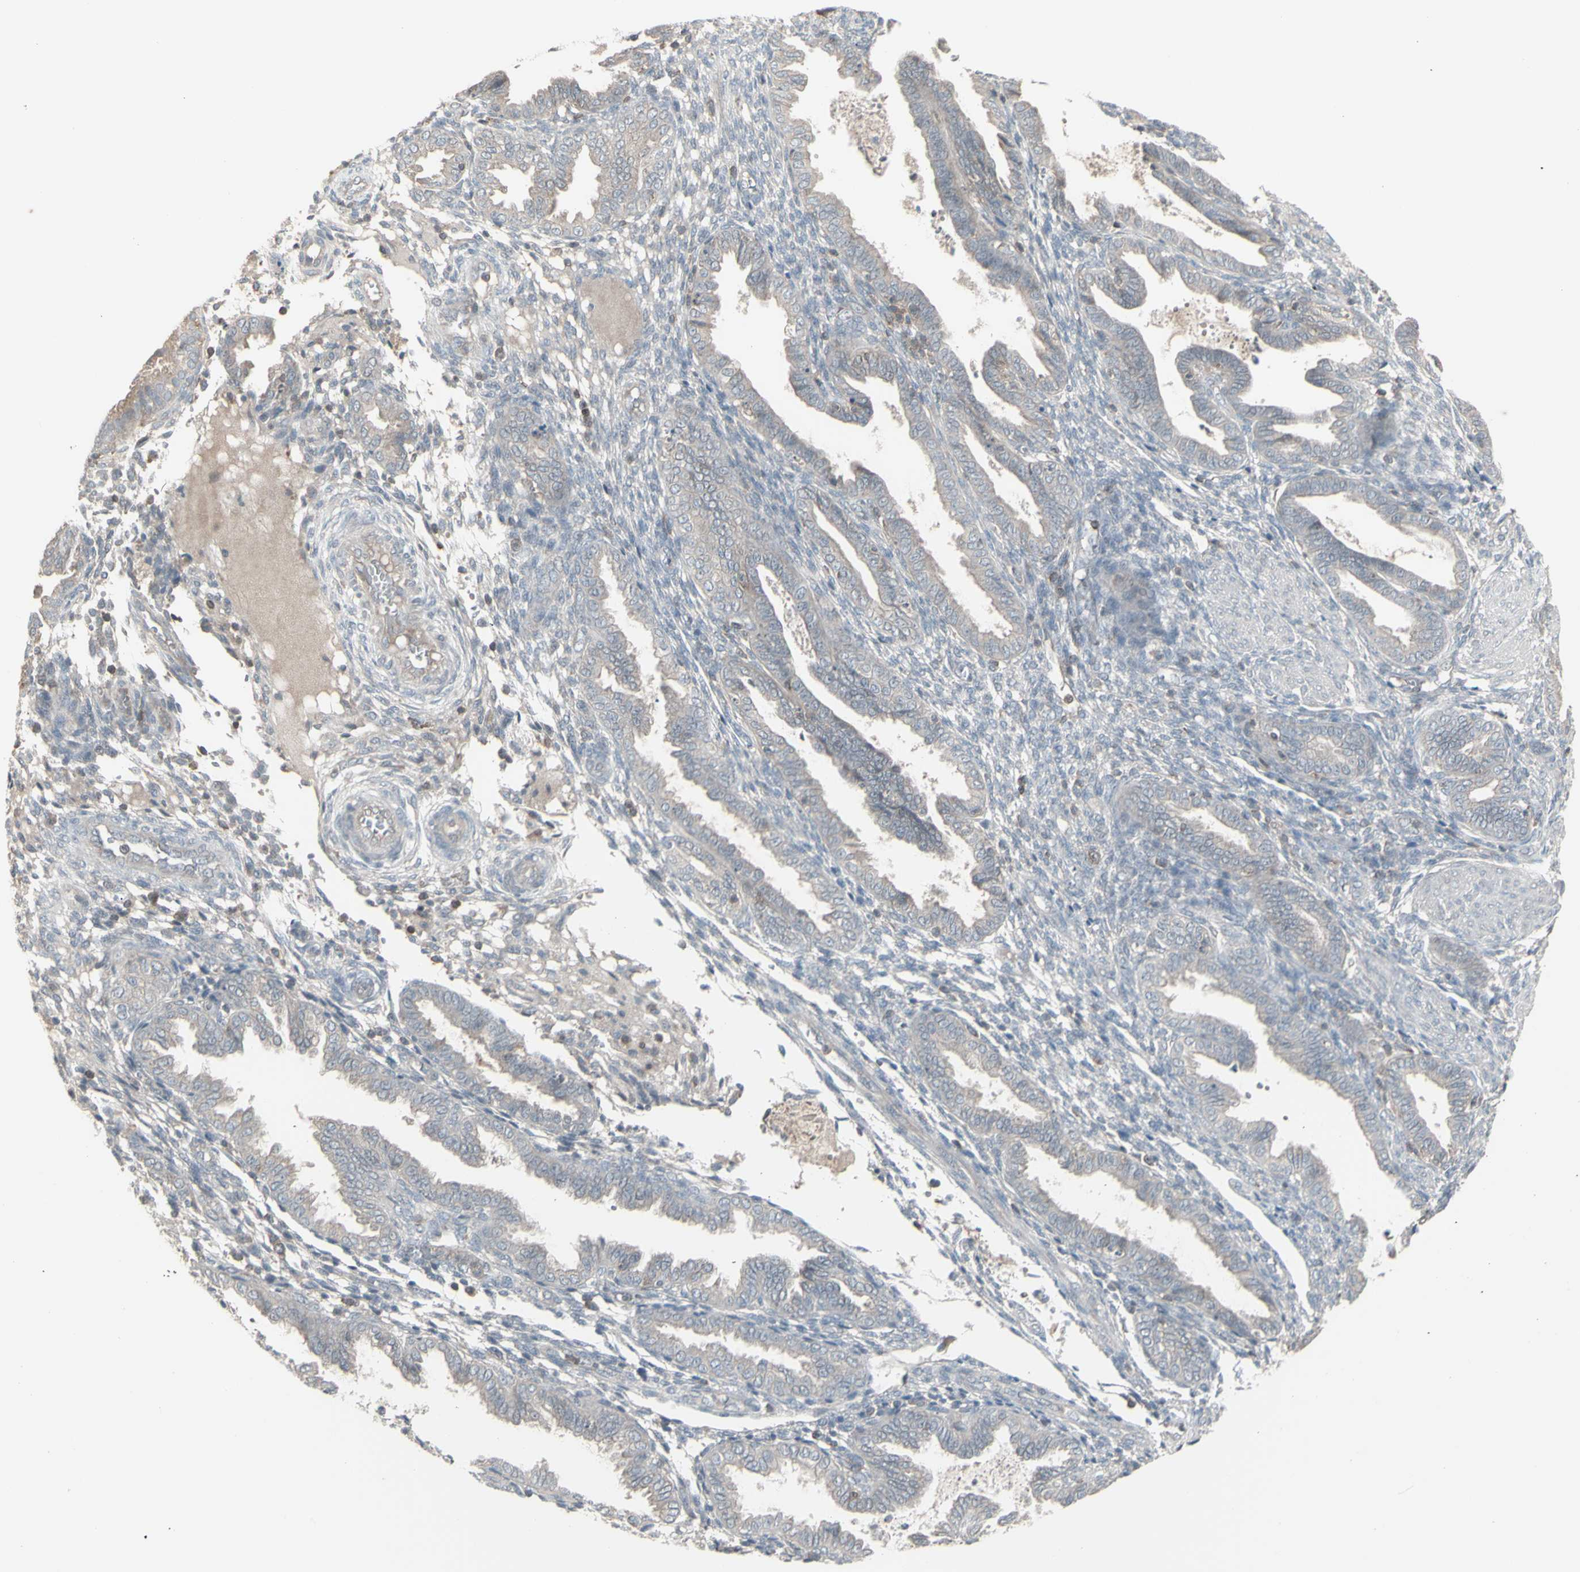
{"staining": {"intensity": "negative", "quantity": "none", "location": "none"}, "tissue": "endometrium", "cell_type": "Cells in endometrial stroma", "image_type": "normal", "snomed": [{"axis": "morphology", "description": "Normal tissue, NOS"}, {"axis": "topography", "description": "Endometrium"}], "caption": "This is an IHC photomicrograph of unremarkable endometrium. There is no positivity in cells in endometrial stroma.", "gene": "CSK", "patient": {"sex": "female", "age": 33}}